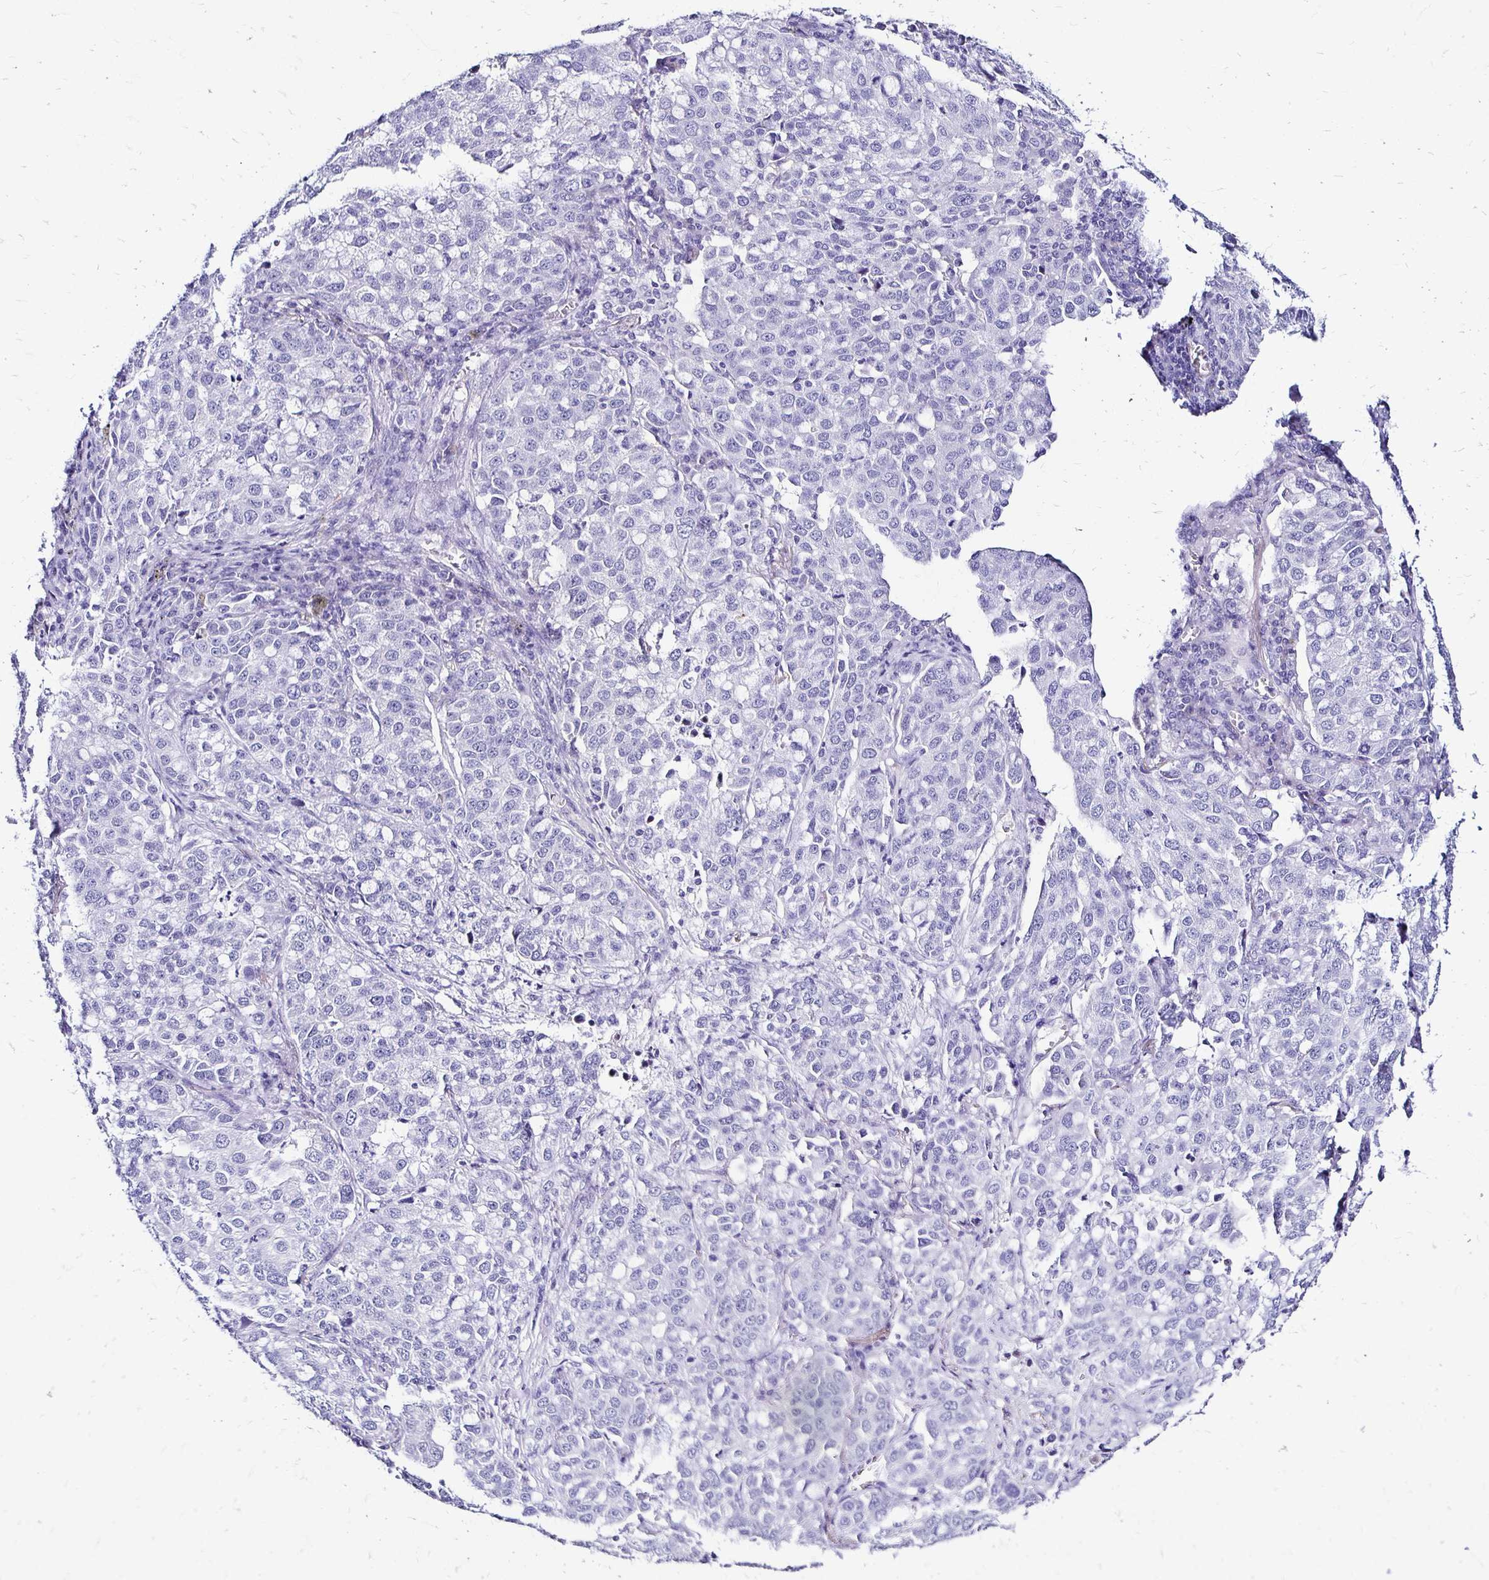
{"staining": {"intensity": "negative", "quantity": "none", "location": "none"}, "tissue": "lung cancer", "cell_type": "Tumor cells", "image_type": "cancer", "snomed": [{"axis": "morphology", "description": "Adenocarcinoma, NOS"}, {"axis": "morphology", "description": "Adenocarcinoma, metastatic, NOS"}, {"axis": "topography", "description": "Lymph node"}, {"axis": "topography", "description": "Lung"}], "caption": "Immunohistochemistry (IHC) image of neoplastic tissue: human lung cancer stained with DAB (3,3'-diaminobenzidine) shows no significant protein staining in tumor cells. (DAB immunohistochemistry with hematoxylin counter stain).", "gene": "KCNT1", "patient": {"sex": "female", "age": 65}}